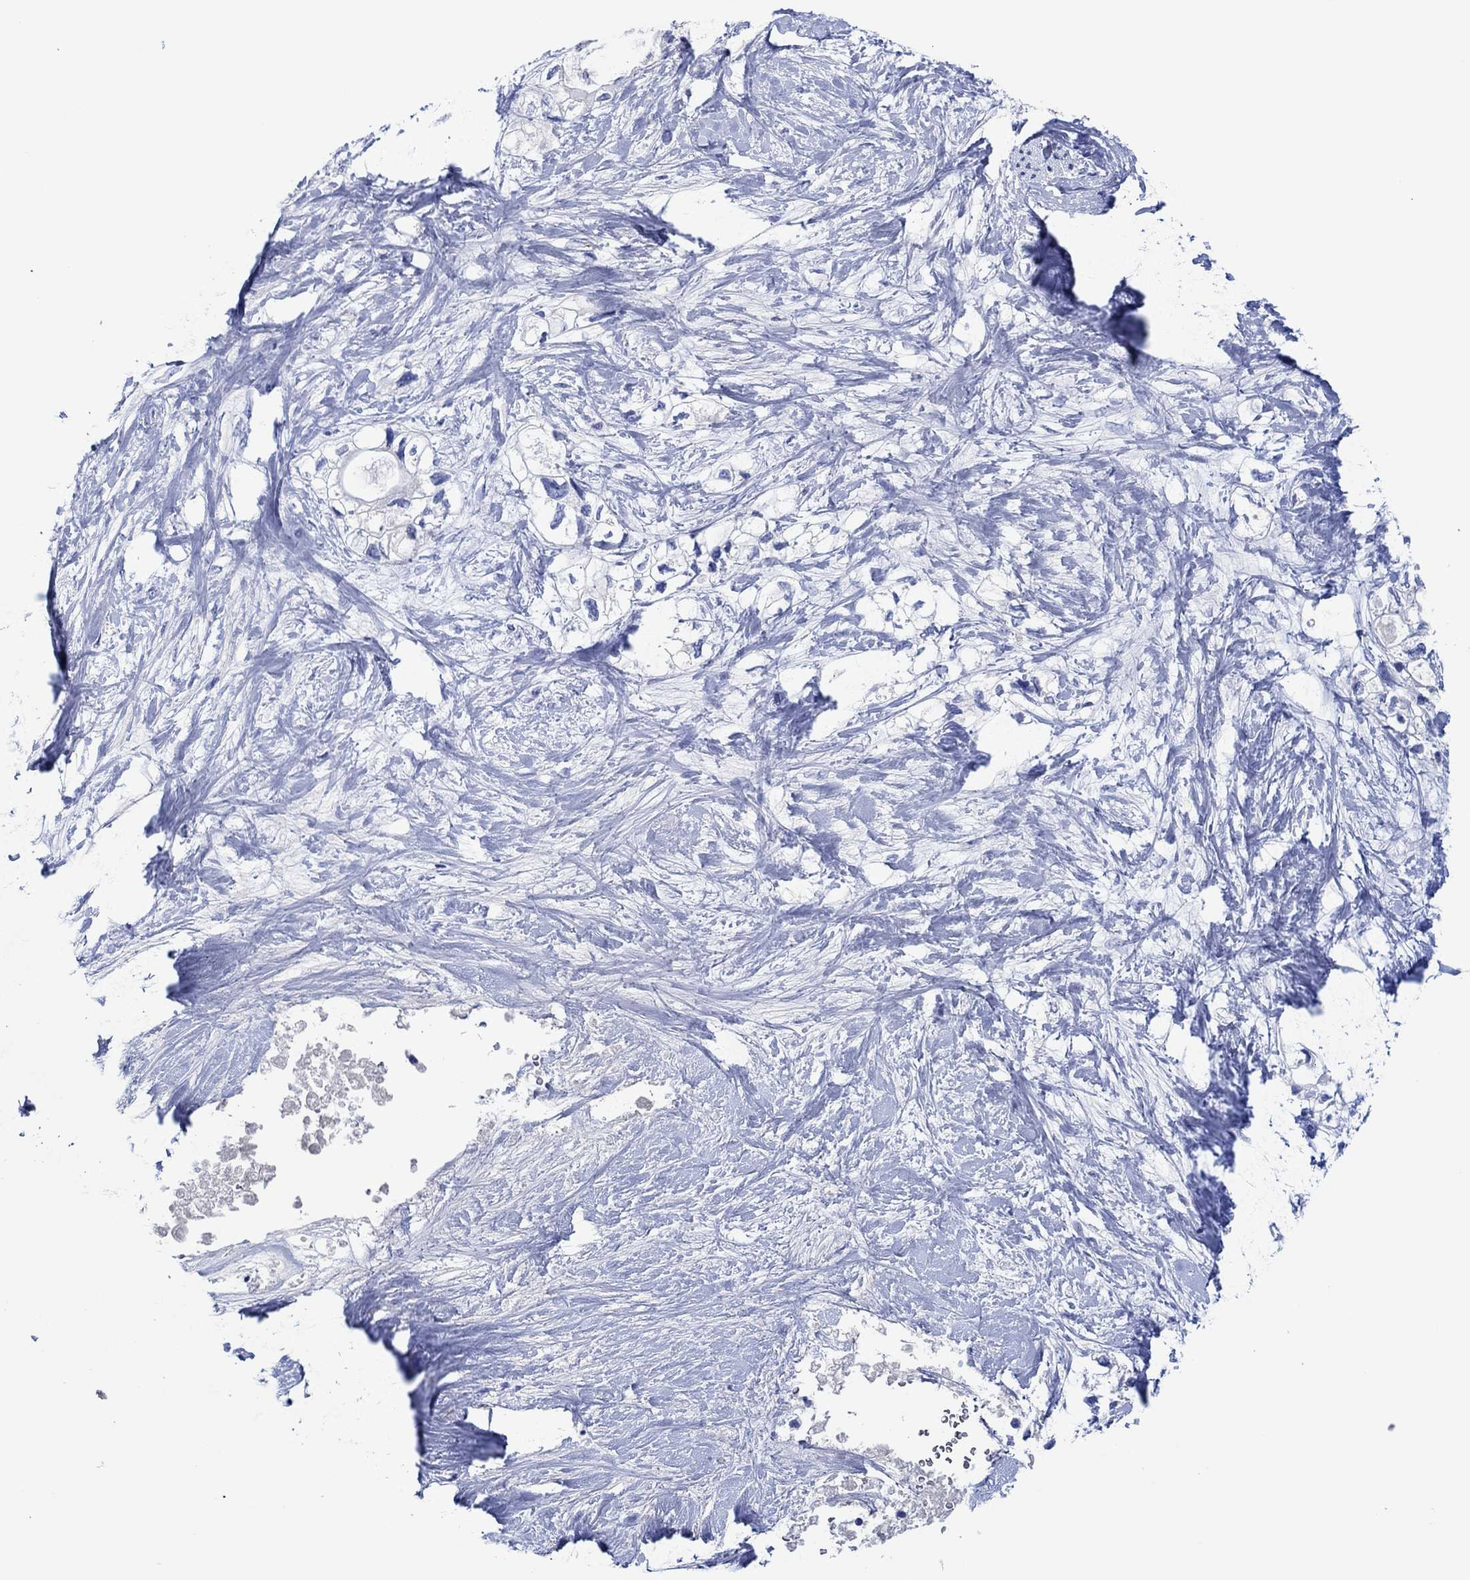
{"staining": {"intensity": "negative", "quantity": "none", "location": "none"}, "tissue": "pancreatic cancer", "cell_type": "Tumor cells", "image_type": "cancer", "snomed": [{"axis": "morphology", "description": "Adenocarcinoma, NOS"}, {"axis": "topography", "description": "Pancreas"}], "caption": "Immunohistochemistry of human pancreatic adenocarcinoma demonstrates no positivity in tumor cells.", "gene": "CPNE6", "patient": {"sex": "female", "age": 56}}